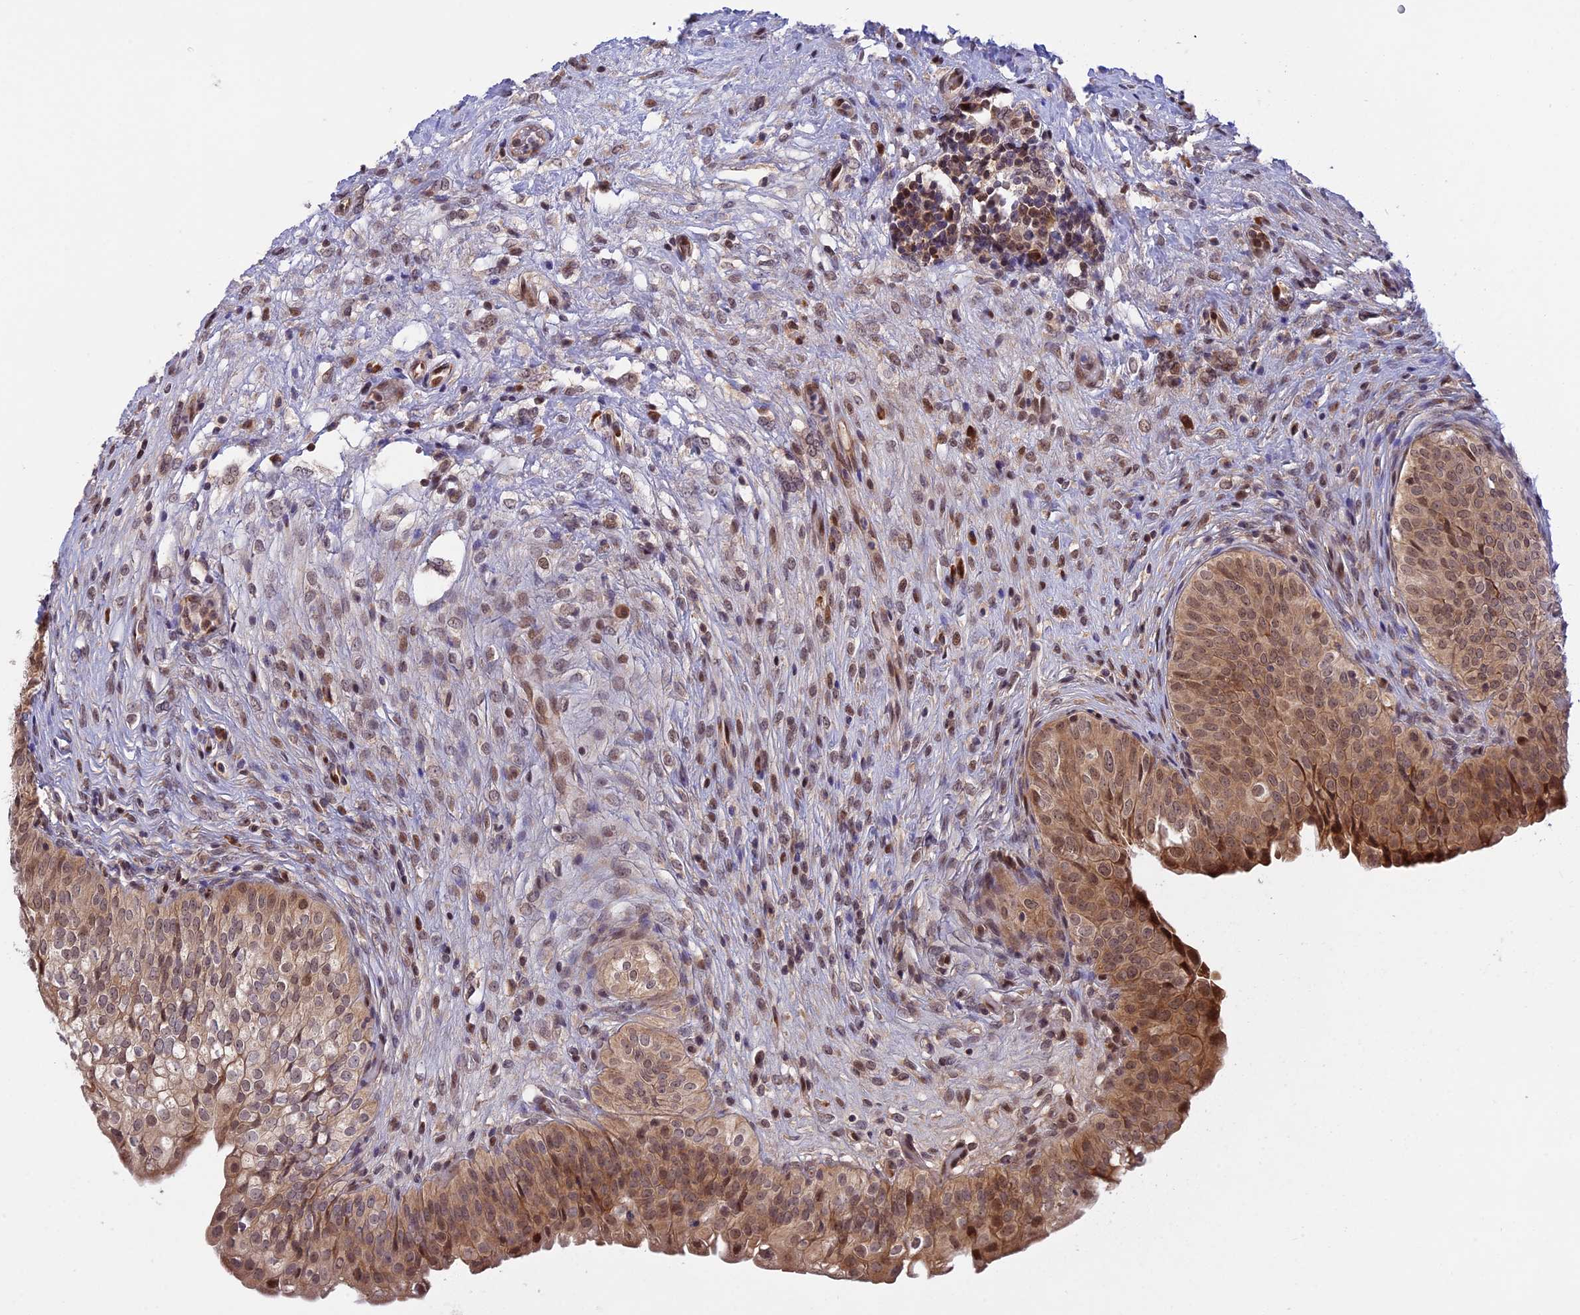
{"staining": {"intensity": "moderate", "quantity": ">75%", "location": "cytoplasmic/membranous,nuclear"}, "tissue": "urinary bladder", "cell_type": "Urothelial cells", "image_type": "normal", "snomed": [{"axis": "morphology", "description": "Normal tissue, NOS"}, {"axis": "topography", "description": "Urinary bladder"}], "caption": "Urothelial cells show medium levels of moderate cytoplasmic/membranous,nuclear expression in about >75% of cells in benign human urinary bladder. (Brightfield microscopy of DAB IHC at high magnification).", "gene": "ZNF428", "patient": {"sex": "male", "age": 55}}